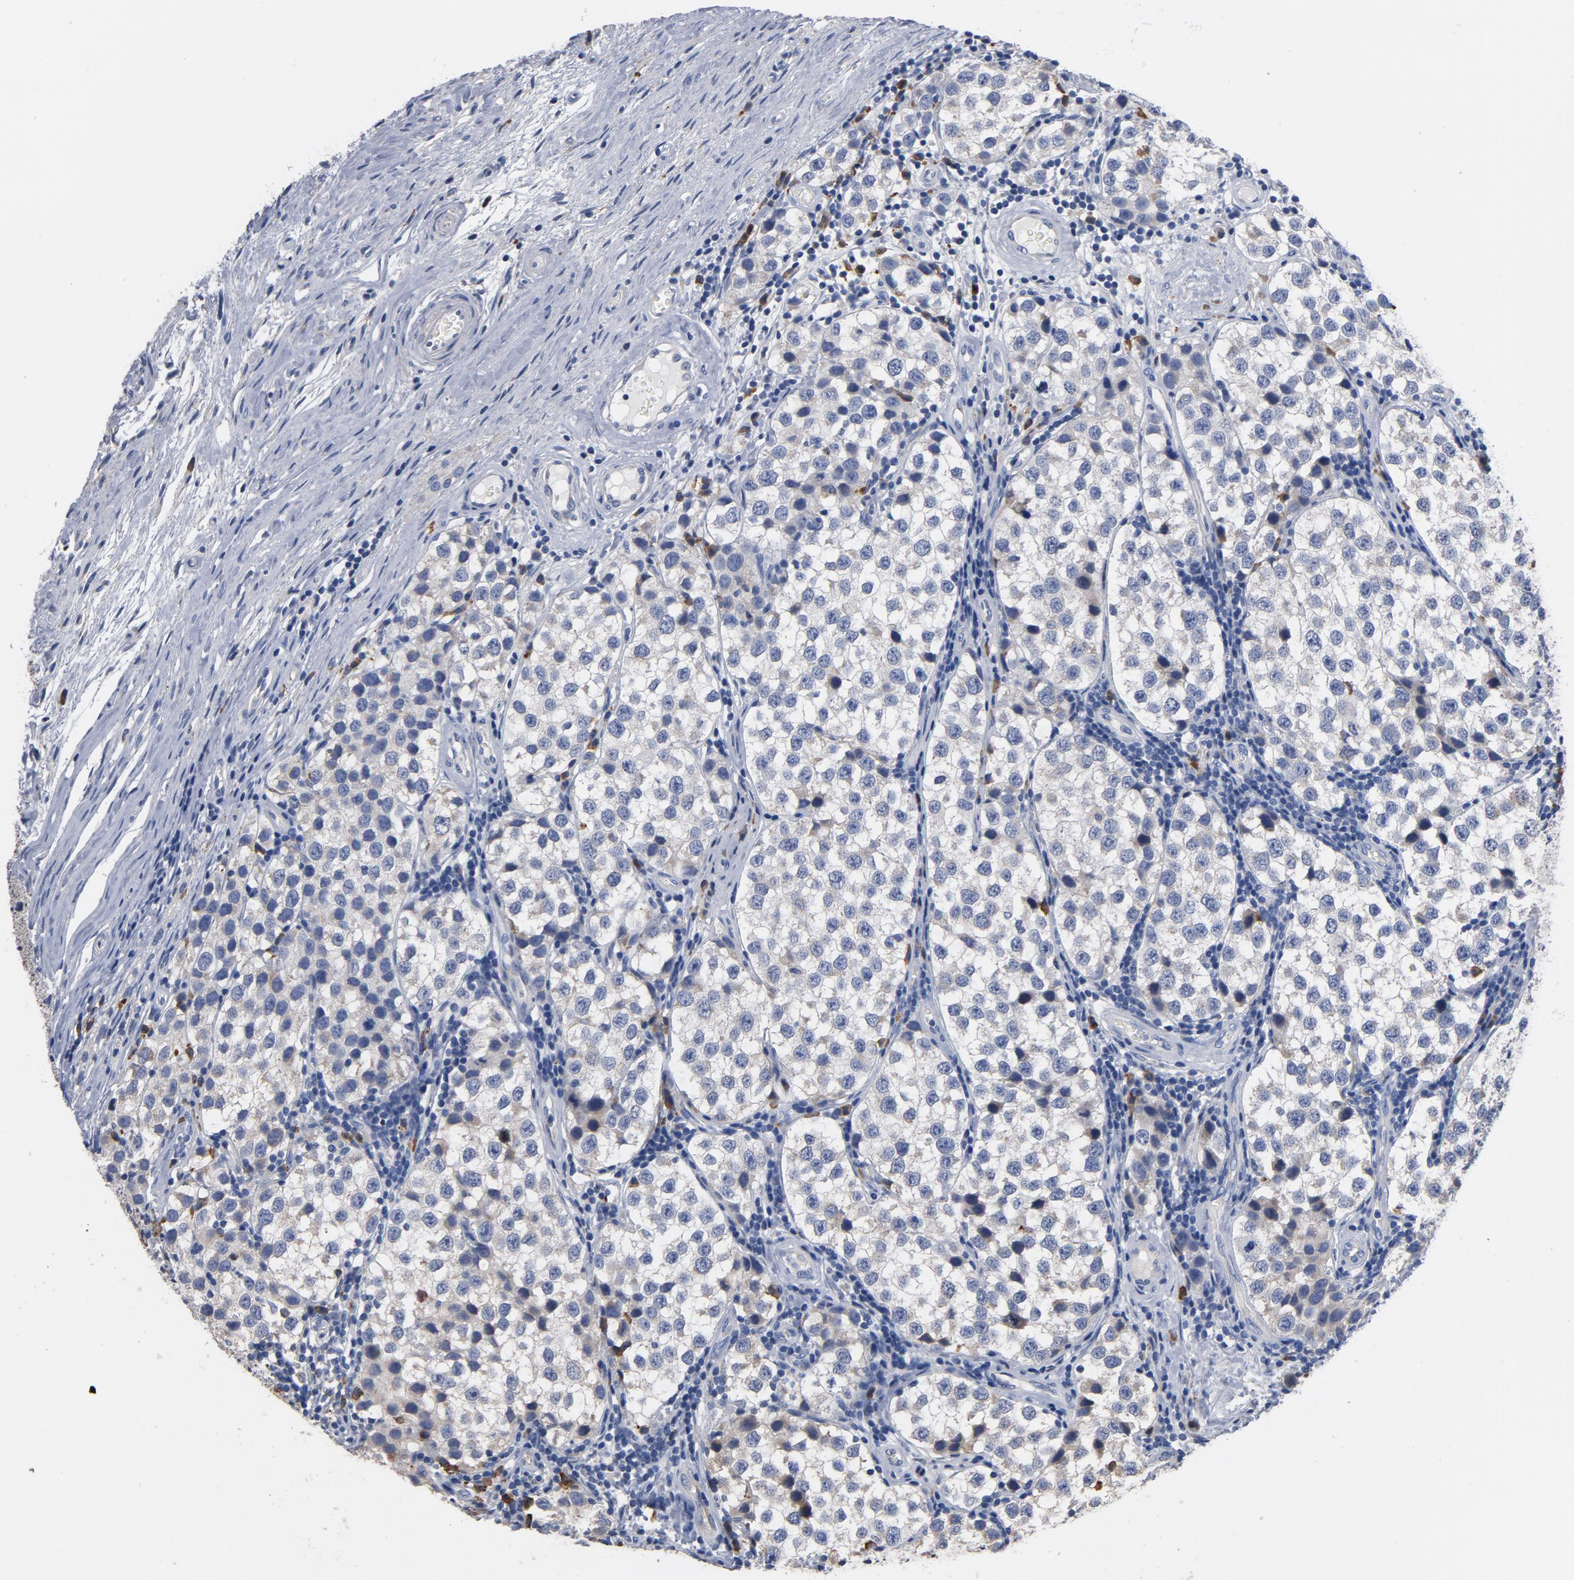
{"staining": {"intensity": "weak", "quantity": "<25%", "location": "cytoplasmic/membranous"}, "tissue": "testis cancer", "cell_type": "Tumor cells", "image_type": "cancer", "snomed": [{"axis": "morphology", "description": "Seminoma, NOS"}, {"axis": "topography", "description": "Testis"}], "caption": "Image shows no protein expression in tumor cells of testis seminoma tissue.", "gene": "TLR4", "patient": {"sex": "male", "age": 39}}